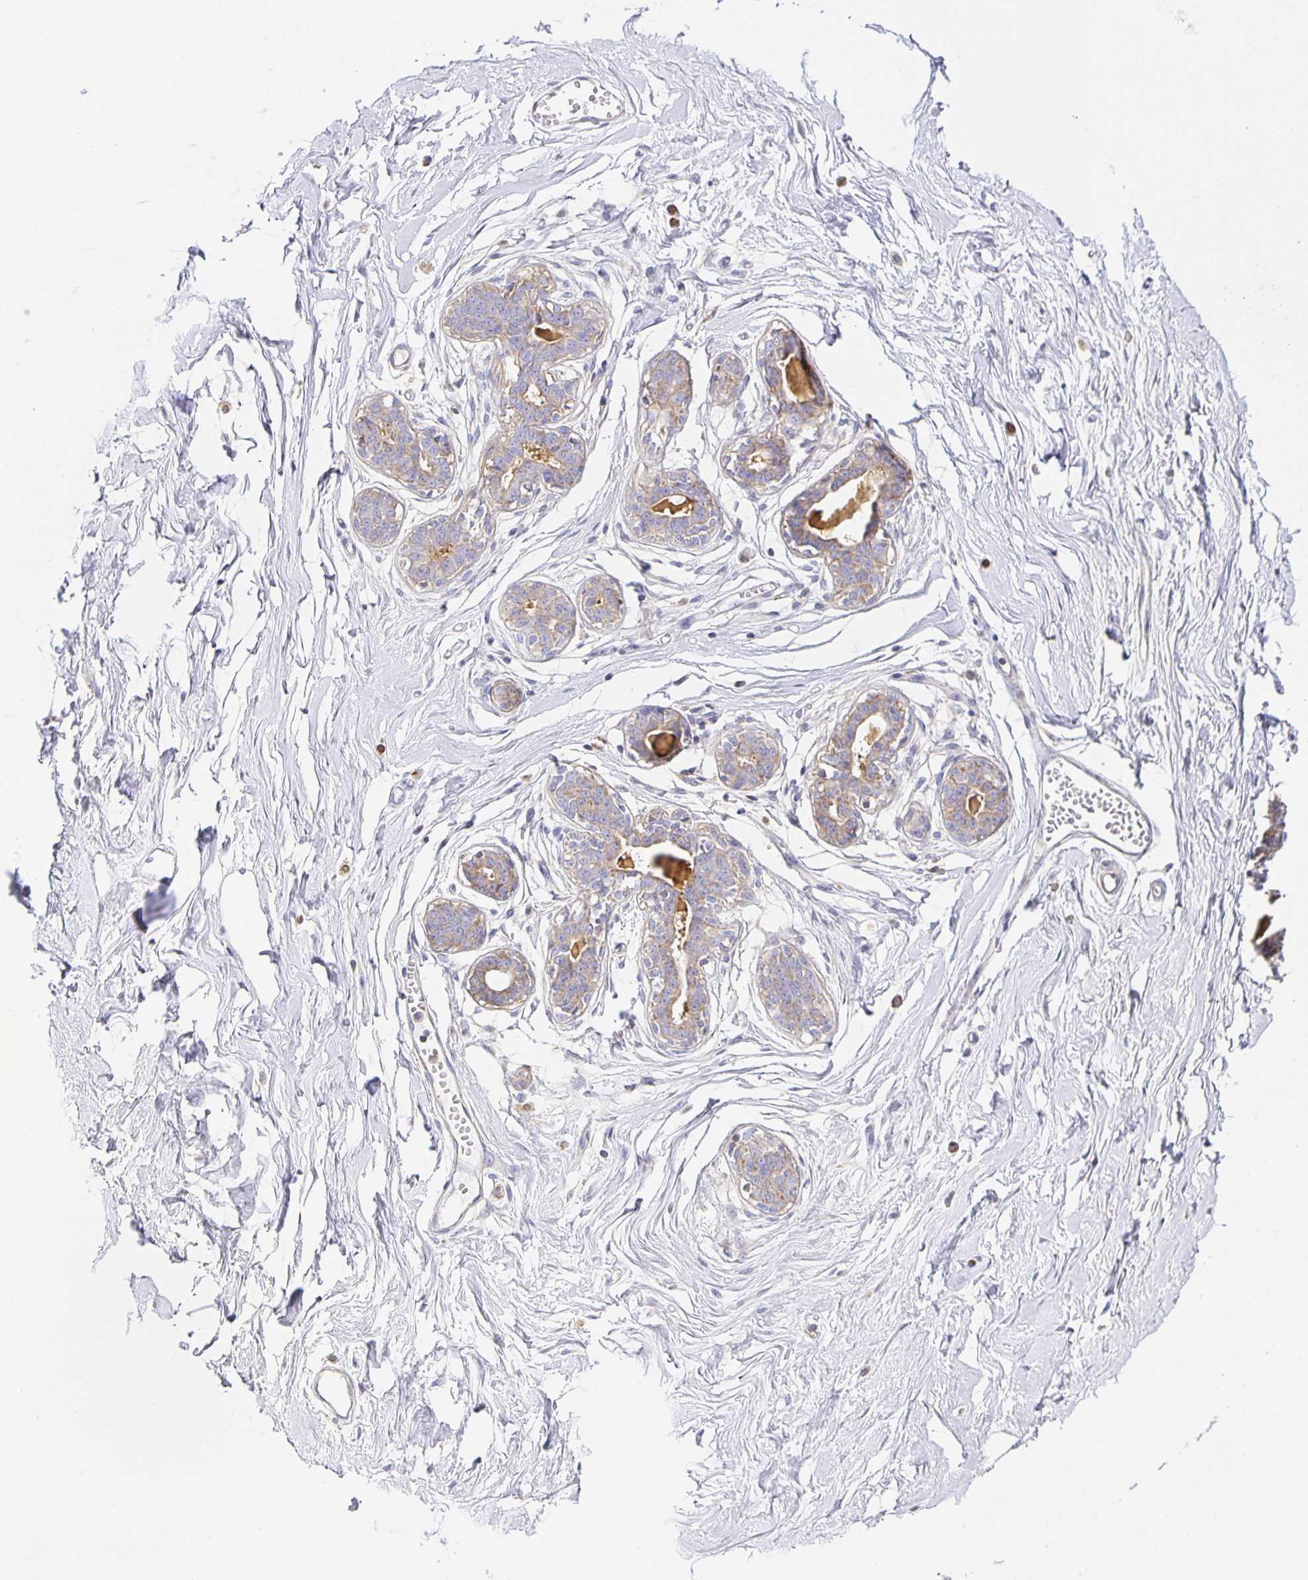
{"staining": {"intensity": "negative", "quantity": "none", "location": "none"}, "tissue": "breast", "cell_type": "Adipocytes", "image_type": "normal", "snomed": [{"axis": "morphology", "description": "Normal tissue, NOS"}, {"axis": "topography", "description": "Breast"}], "caption": "Protein analysis of unremarkable breast reveals no significant expression in adipocytes.", "gene": "FLRT3", "patient": {"sex": "female", "age": 45}}